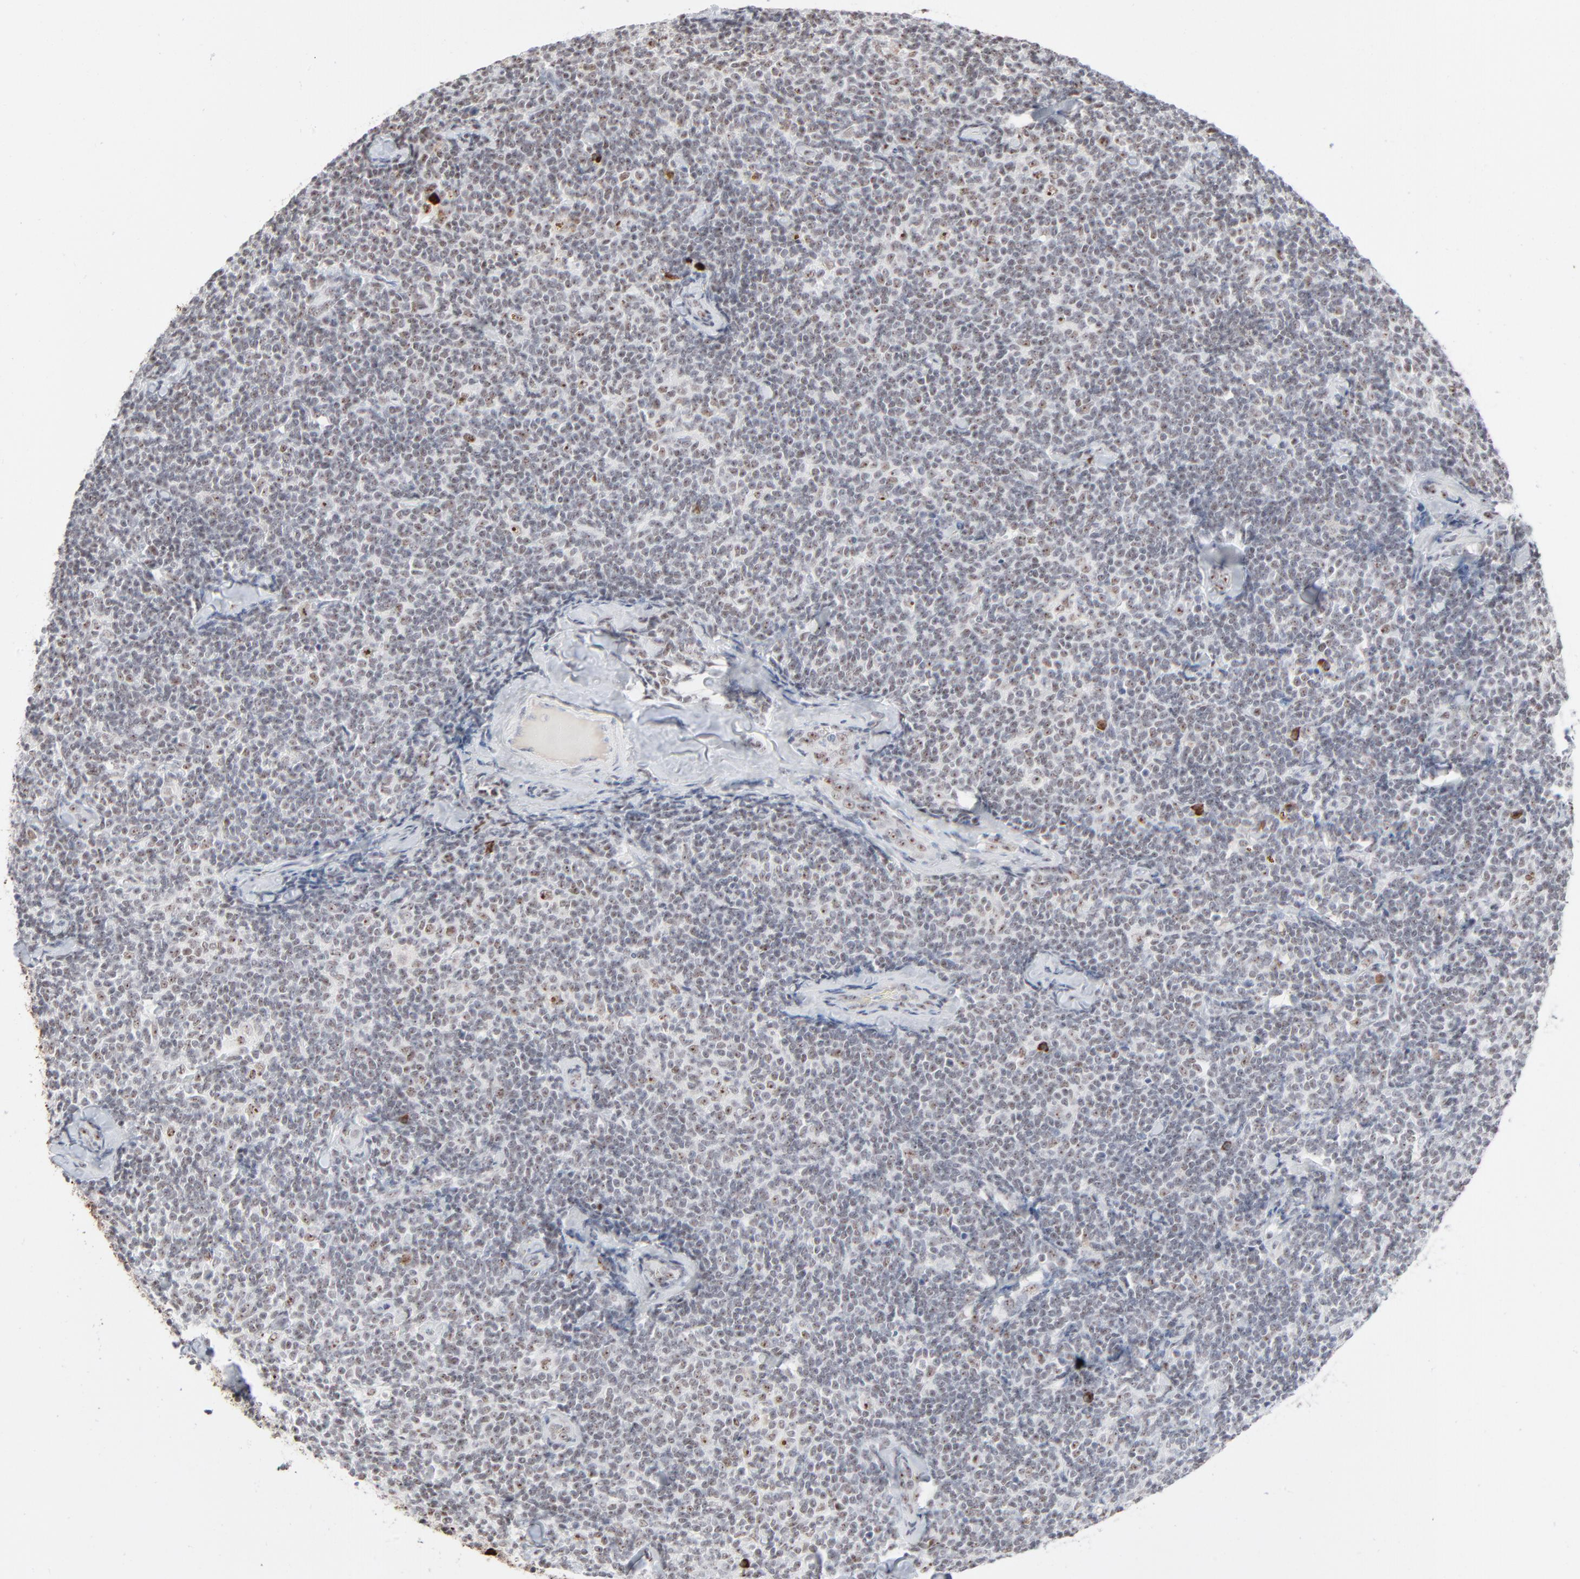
{"staining": {"intensity": "weak", "quantity": "25%-75%", "location": "nuclear"}, "tissue": "lymphoma", "cell_type": "Tumor cells", "image_type": "cancer", "snomed": [{"axis": "morphology", "description": "Malignant lymphoma, non-Hodgkin's type, Low grade"}, {"axis": "topography", "description": "Lymph node"}], "caption": "High-magnification brightfield microscopy of lymphoma stained with DAB (3,3'-diaminobenzidine) (brown) and counterstained with hematoxylin (blue). tumor cells exhibit weak nuclear positivity is present in about25%-75% of cells.", "gene": "MPHOSPH6", "patient": {"sex": "female", "age": 56}}